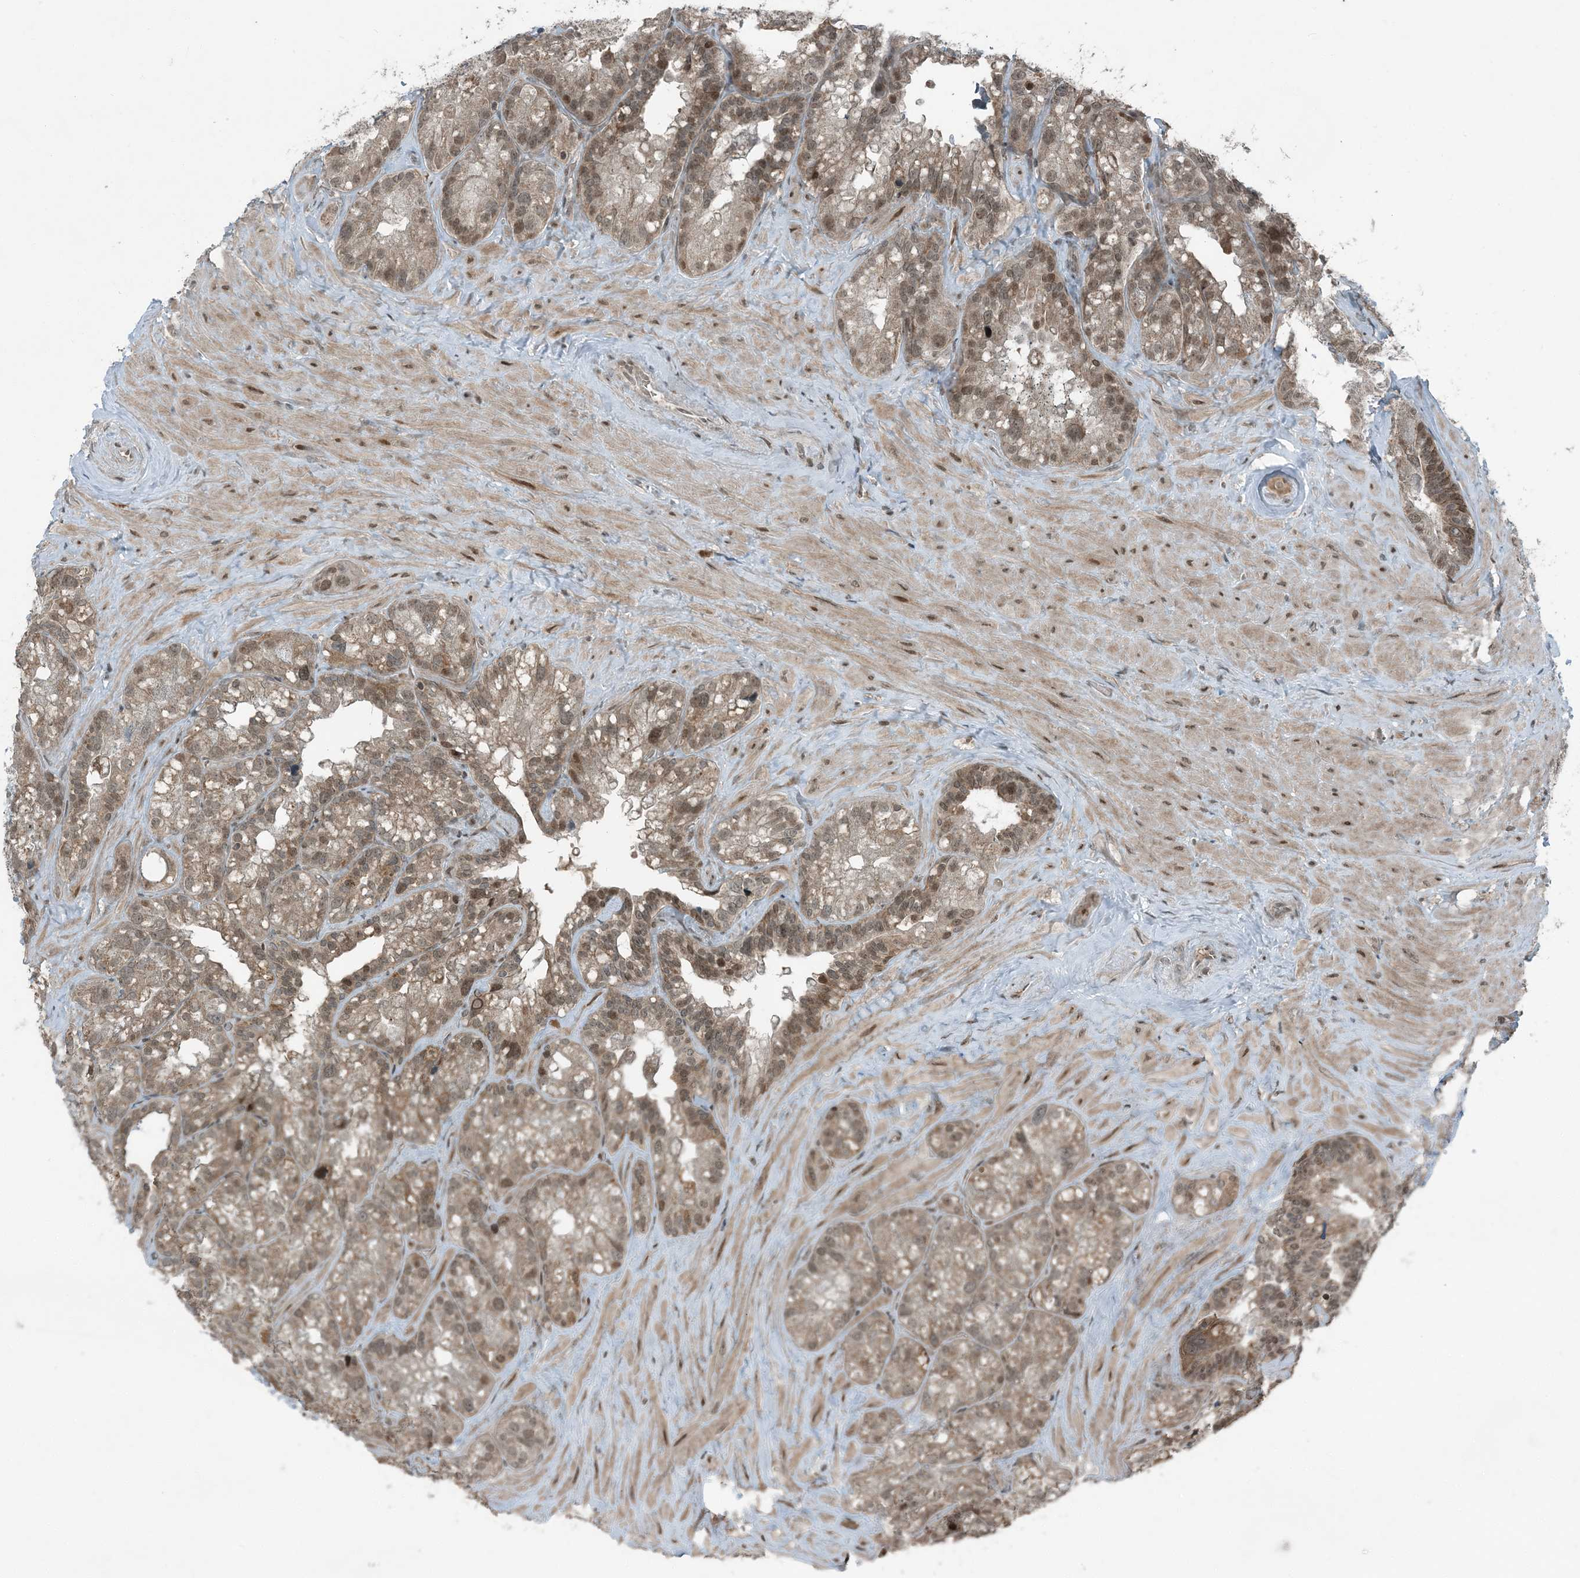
{"staining": {"intensity": "moderate", "quantity": ">75%", "location": "nuclear"}, "tissue": "seminal vesicle", "cell_type": "Glandular cells", "image_type": "normal", "snomed": [{"axis": "morphology", "description": "Normal tissue, NOS"}, {"axis": "topography", "description": "Prostate"}, {"axis": "topography", "description": "Seminal veicle"}], "caption": "Seminal vesicle stained with immunohistochemistry (IHC) shows moderate nuclear expression in about >75% of glandular cells.", "gene": "TRAPPC12", "patient": {"sex": "male", "age": 68}}